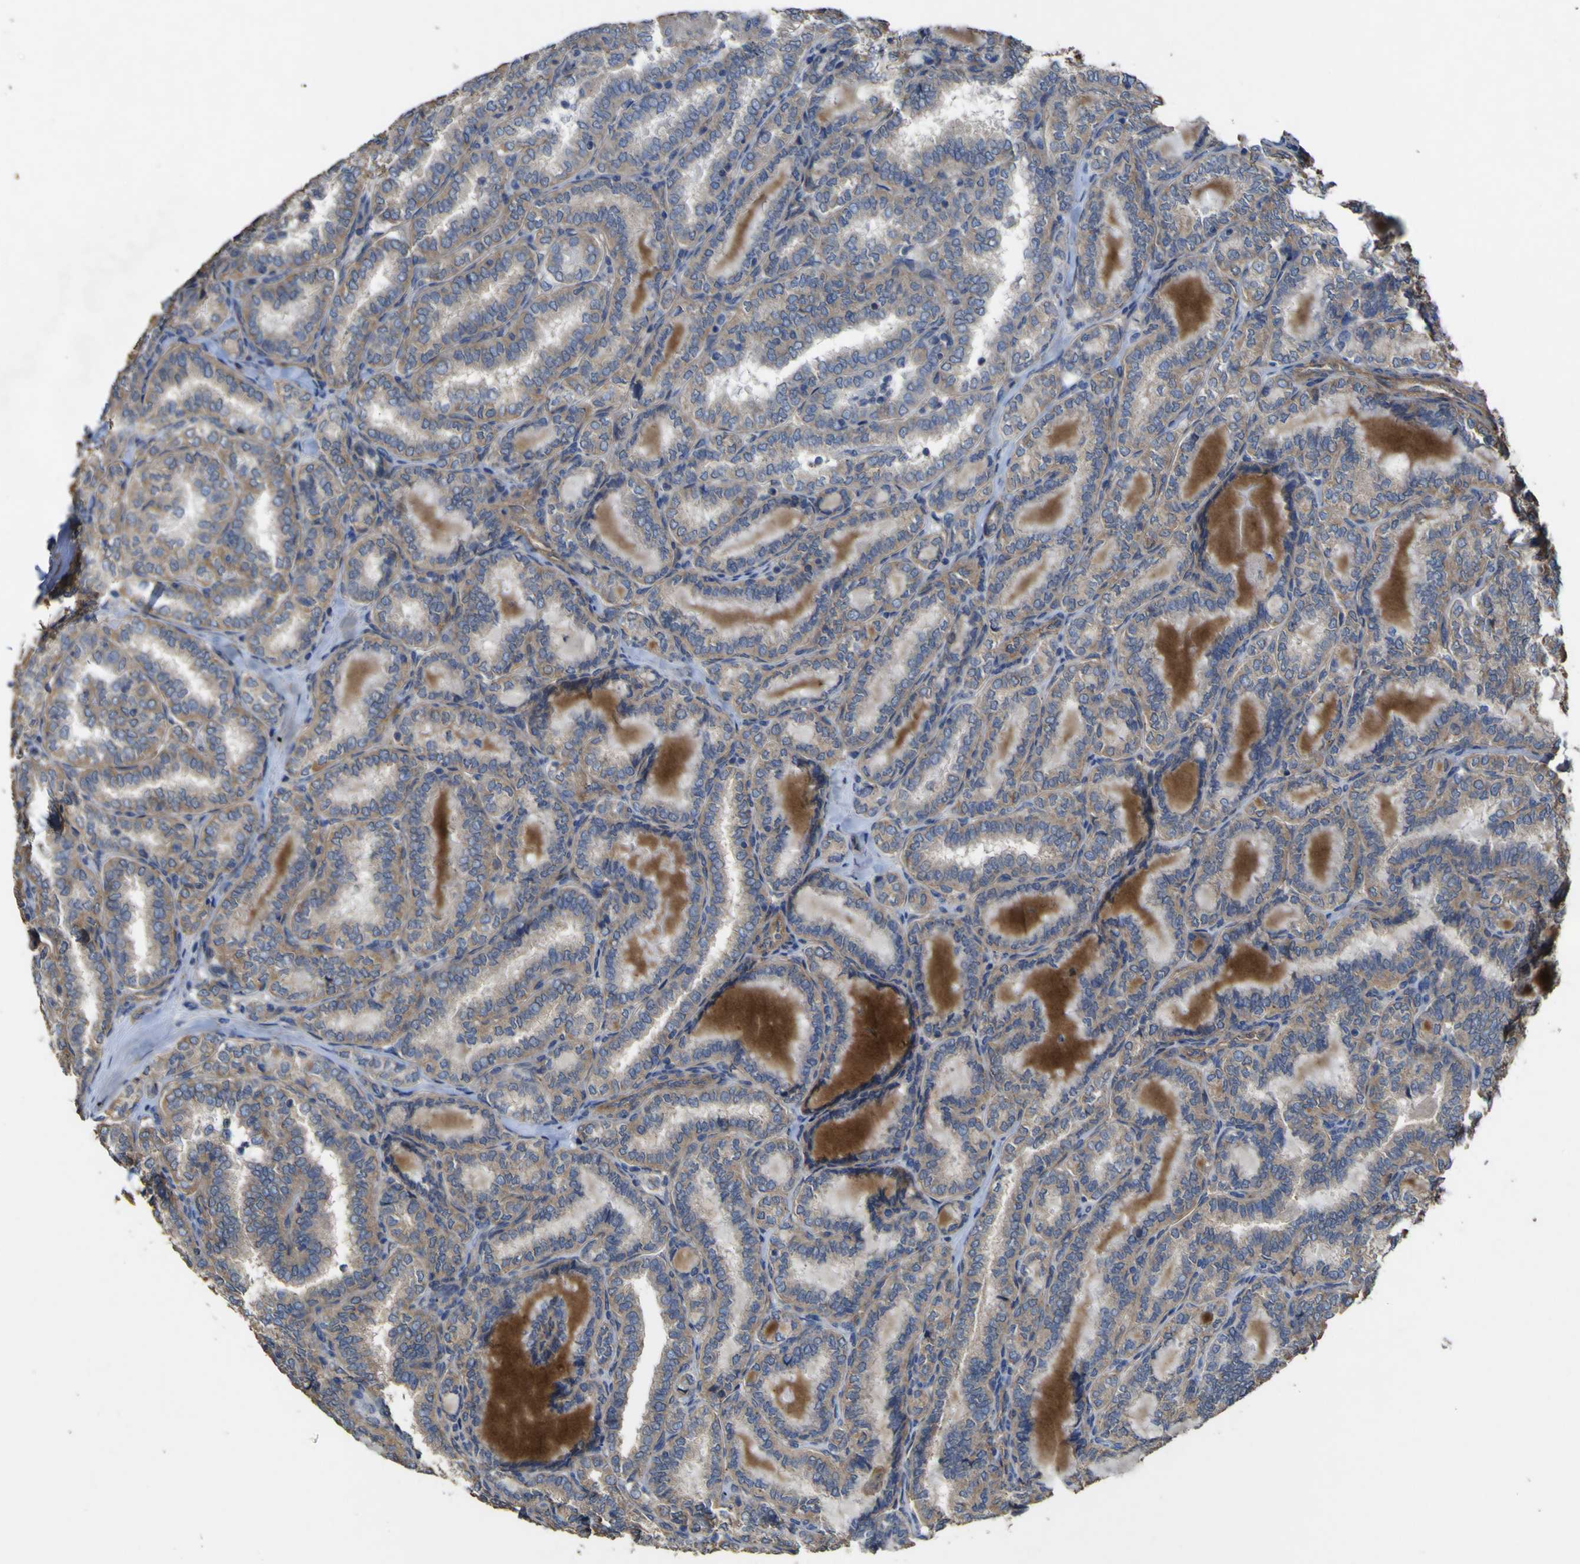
{"staining": {"intensity": "weak", "quantity": ">75%", "location": "cytoplasmic/membranous"}, "tissue": "thyroid cancer", "cell_type": "Tumor cells", "image_type": "cancer", "snomed": [{"axis": "morphology", "description": "Papillary adenocarcinoma, NOS"}, {"axis": "topography", "description": "Thyroid gland"}], "caption": "Thyroid cancer (papillary adenocarcinoma) was stained to show a protein in brown. There is low levels of weak cytoplasmic/membranous positivity in approximately >75% of tumor cells.", "gene": "TNFSF15", "patient": {"sex": "male", "age": 87}}